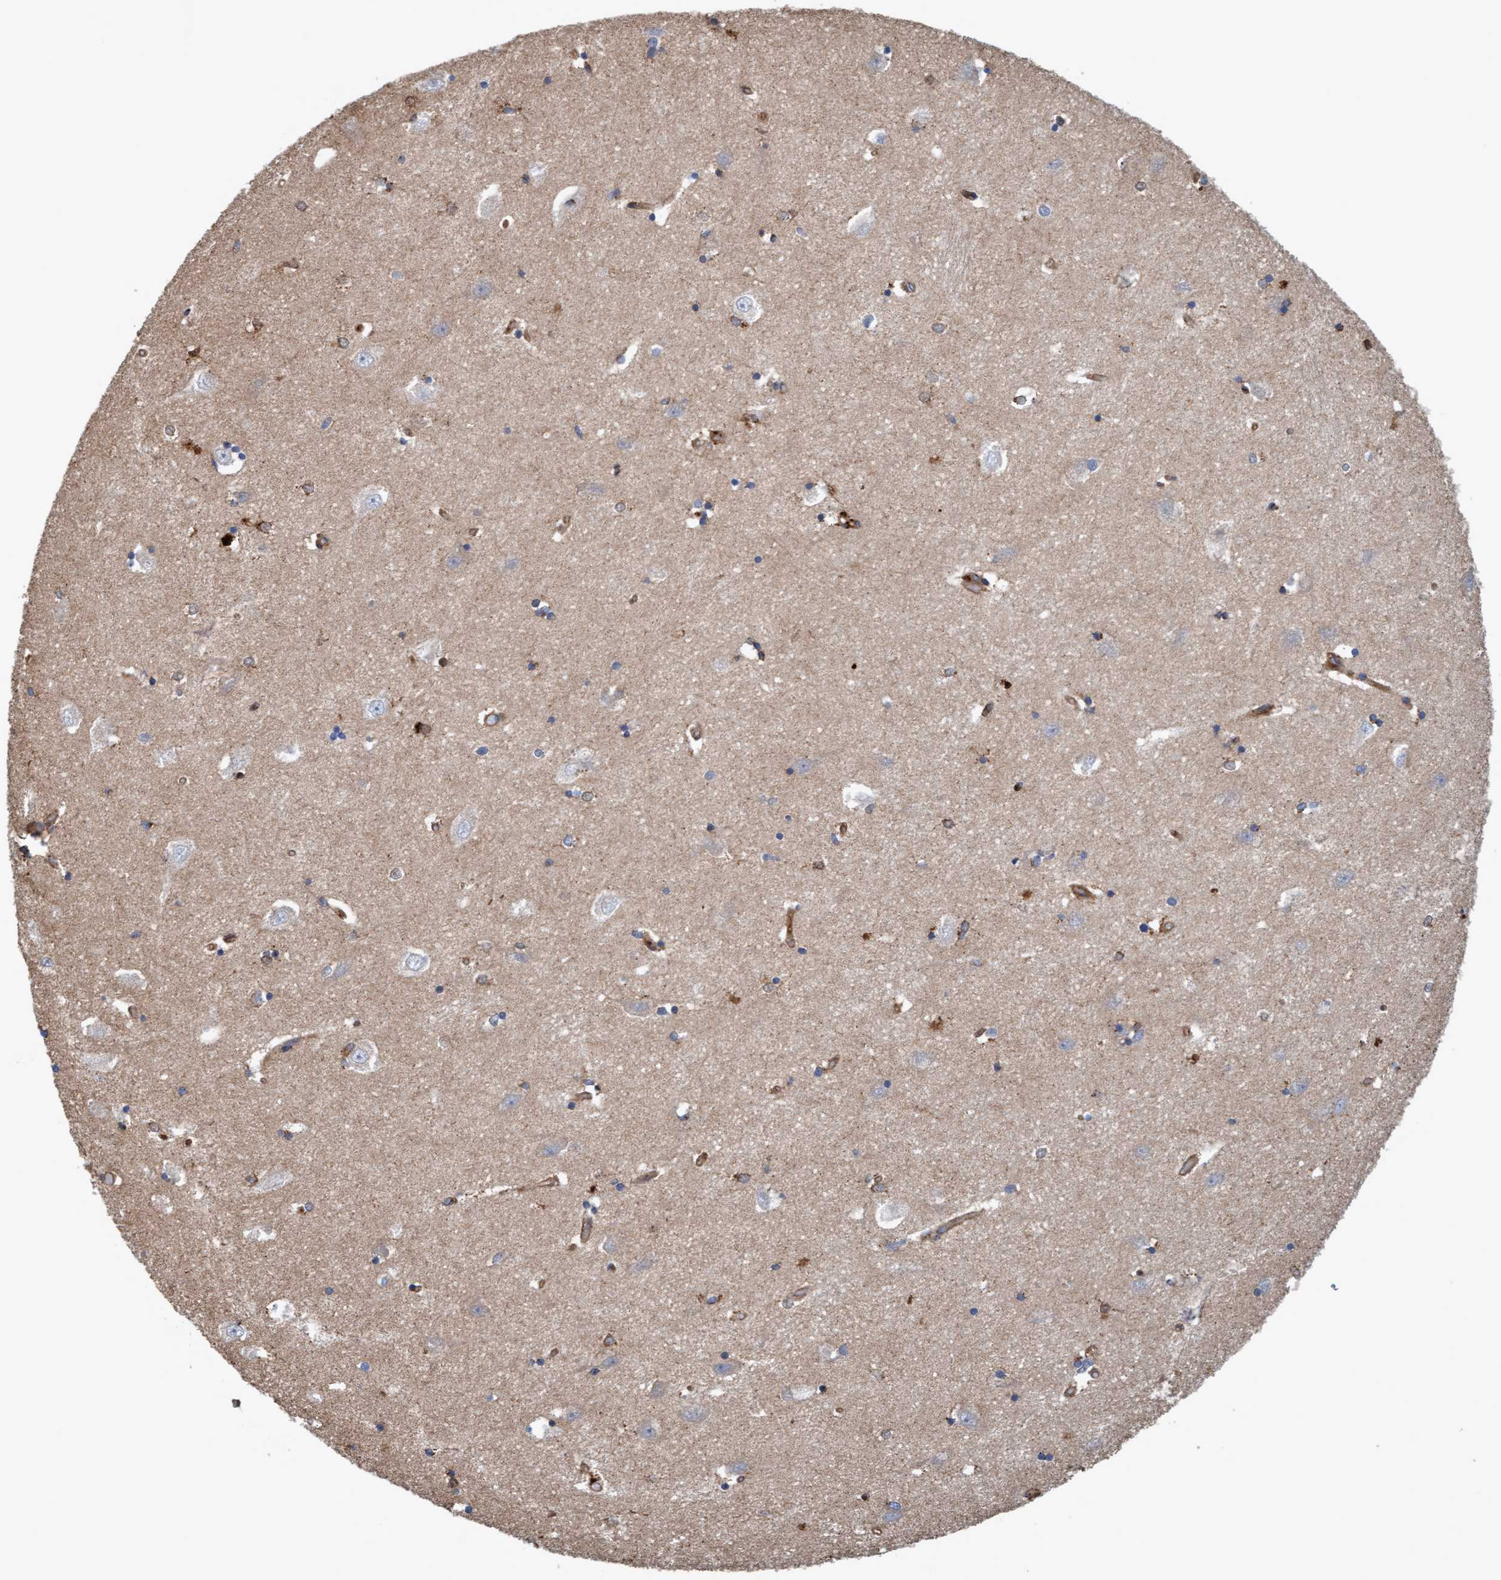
{"staining": {"intensity": "weak", "quantity": "<25%", "location": "cytoplasmic/membranous"}, "tissue": "hippocampus", "cell_type": "Glial cells", "image_type": "normal", "snomed": [{"axis": "morphology", "description": "Normal tissue, NOS"}, {"axis": "topography", "description": "Hippocampus"}], "caption": "Normal hippocampus was stained to show a protein in brown. There is no significant positivity in glial cells.", "gene": "ERAL1", "patient": {"sex": "male", "age": 45}}